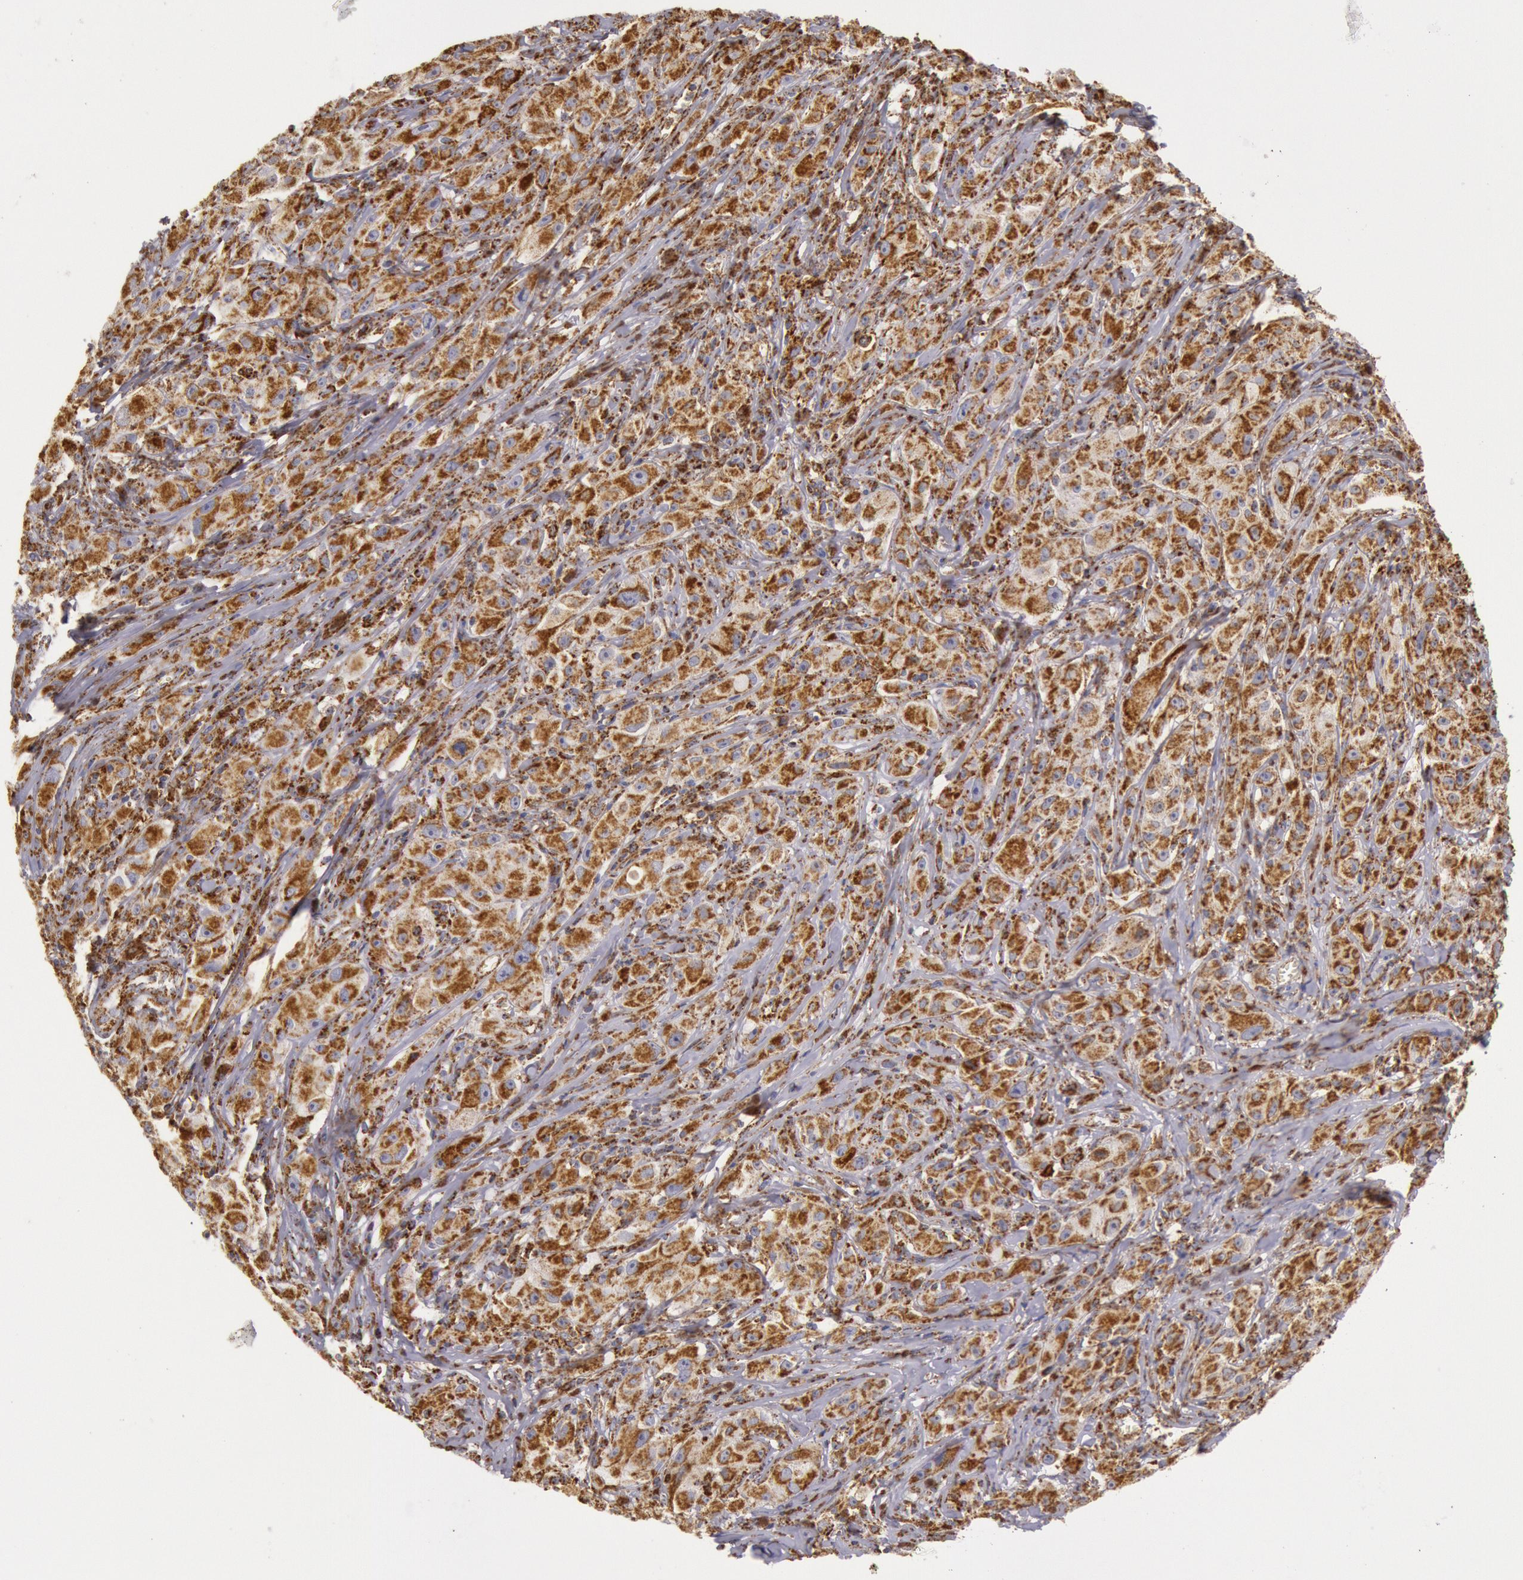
{"staining": {"intensity": "strong", "quantity": ">75%", "location": "cytoplasmic/membranous"}, "tissue": "melanoma", "cell_type": "Tumor cells", "image_type": "cancer", "snomed": [{"axis": "morphology", "description": "Malignant melanoma, NOS"}, {"axis": "topography", "description": "Skin"}], "caption": "Immunohistochemistry (IHC) of malignant melanoma reveals high levels of strong cytoplasmic/membranous expression in approximately >75% of tumor cells.", "gene": "CYC1", "patient": {"sex": "male", "age": 56}}